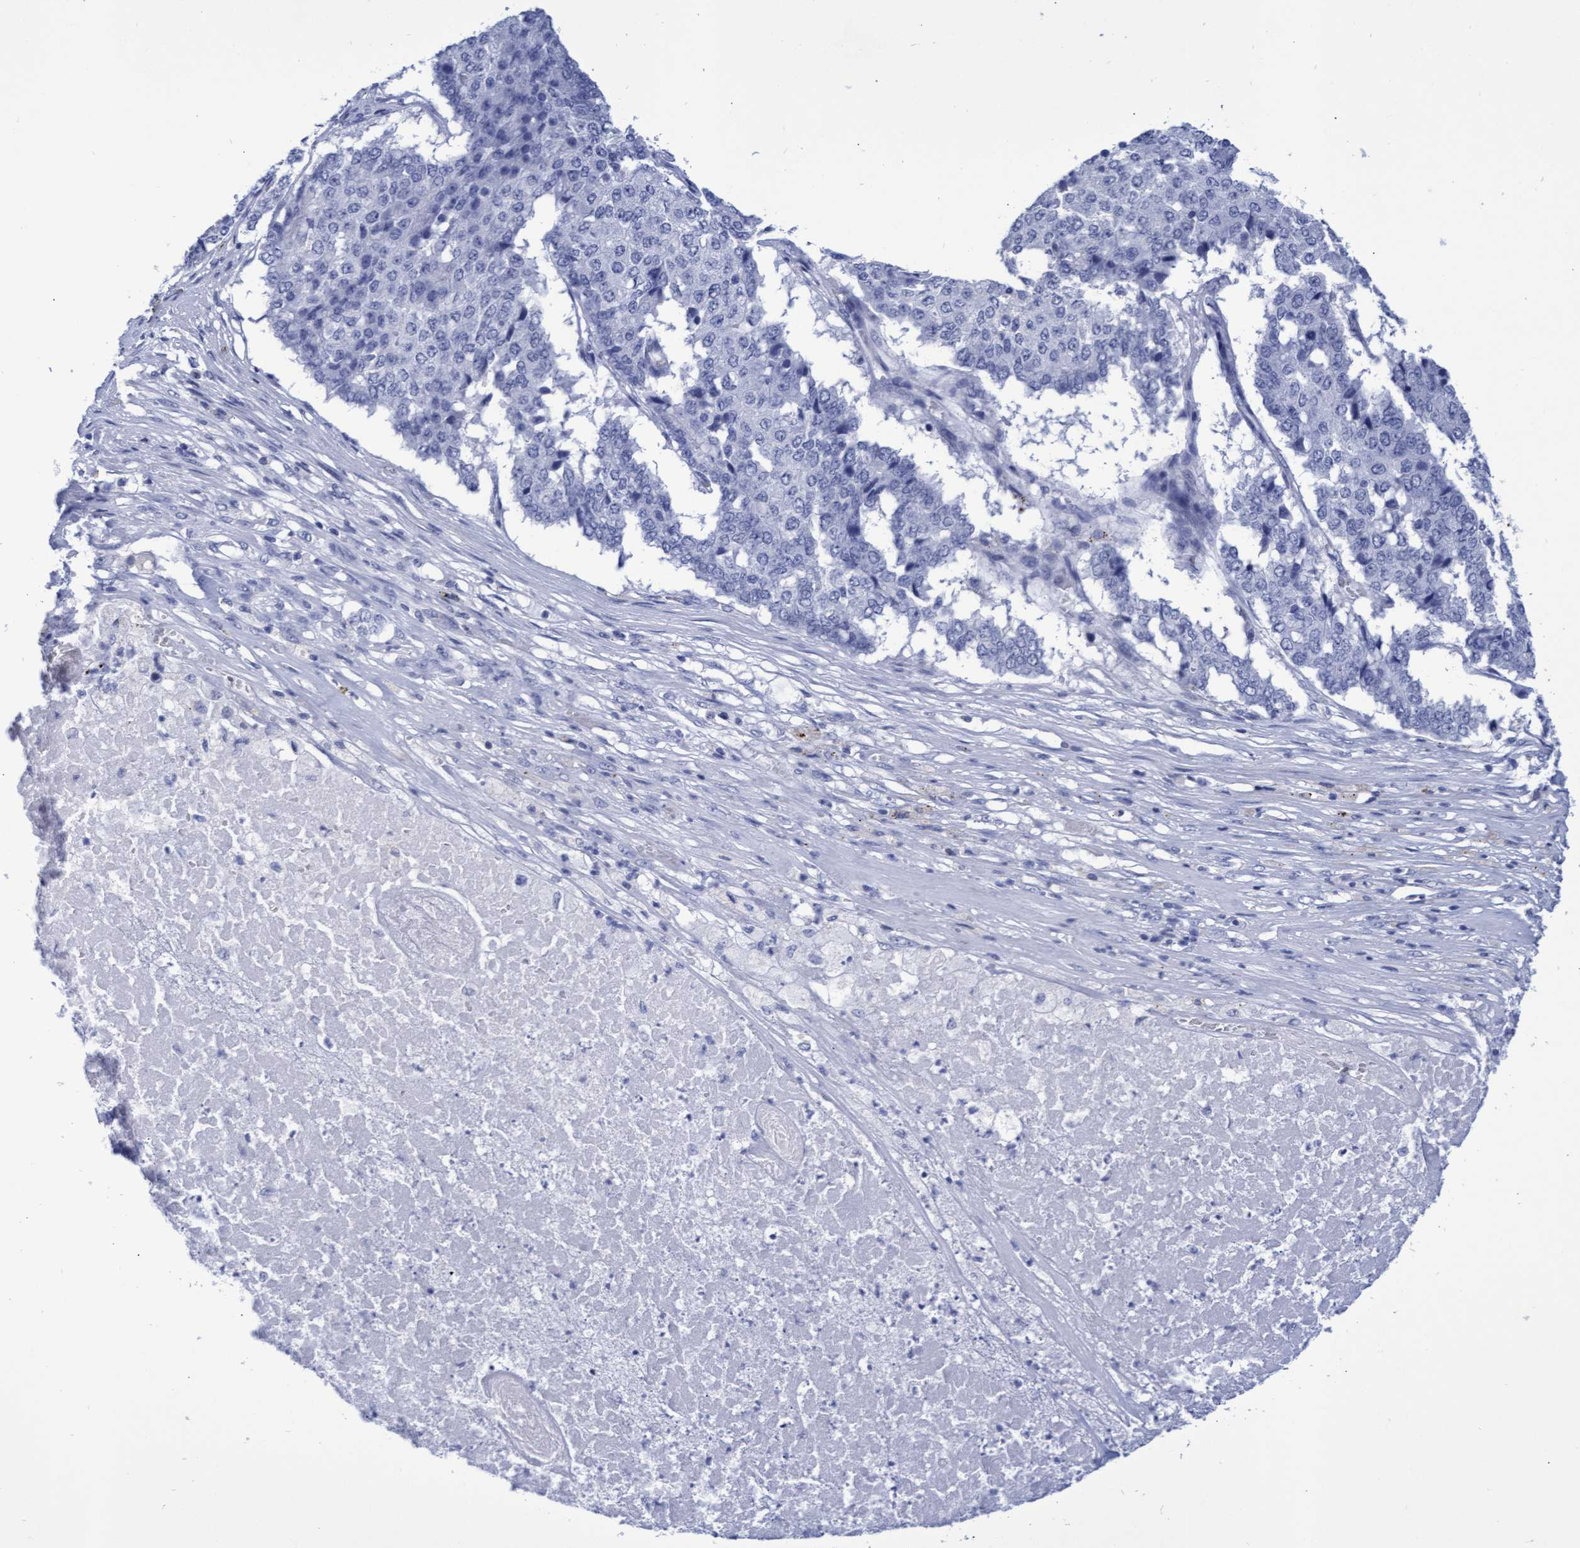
{"staining": {"intensity": "negative", "quantity": "none", "location": "none"}, "tissue": "pancreatic cancer", "cell_type": "Tumor cells", "image_type": "cancer", "snomed": [{"axis": "morphology", "description": "Adenocarcinoma, NOS"}, {"axis": "topography", "description": "Pancreas"}], "caption": "Tumor cells are negative for brown protein staining in pancreatic cancer.", "gene": "INSL6", "patient": {"sex": "male", "age": 50}}